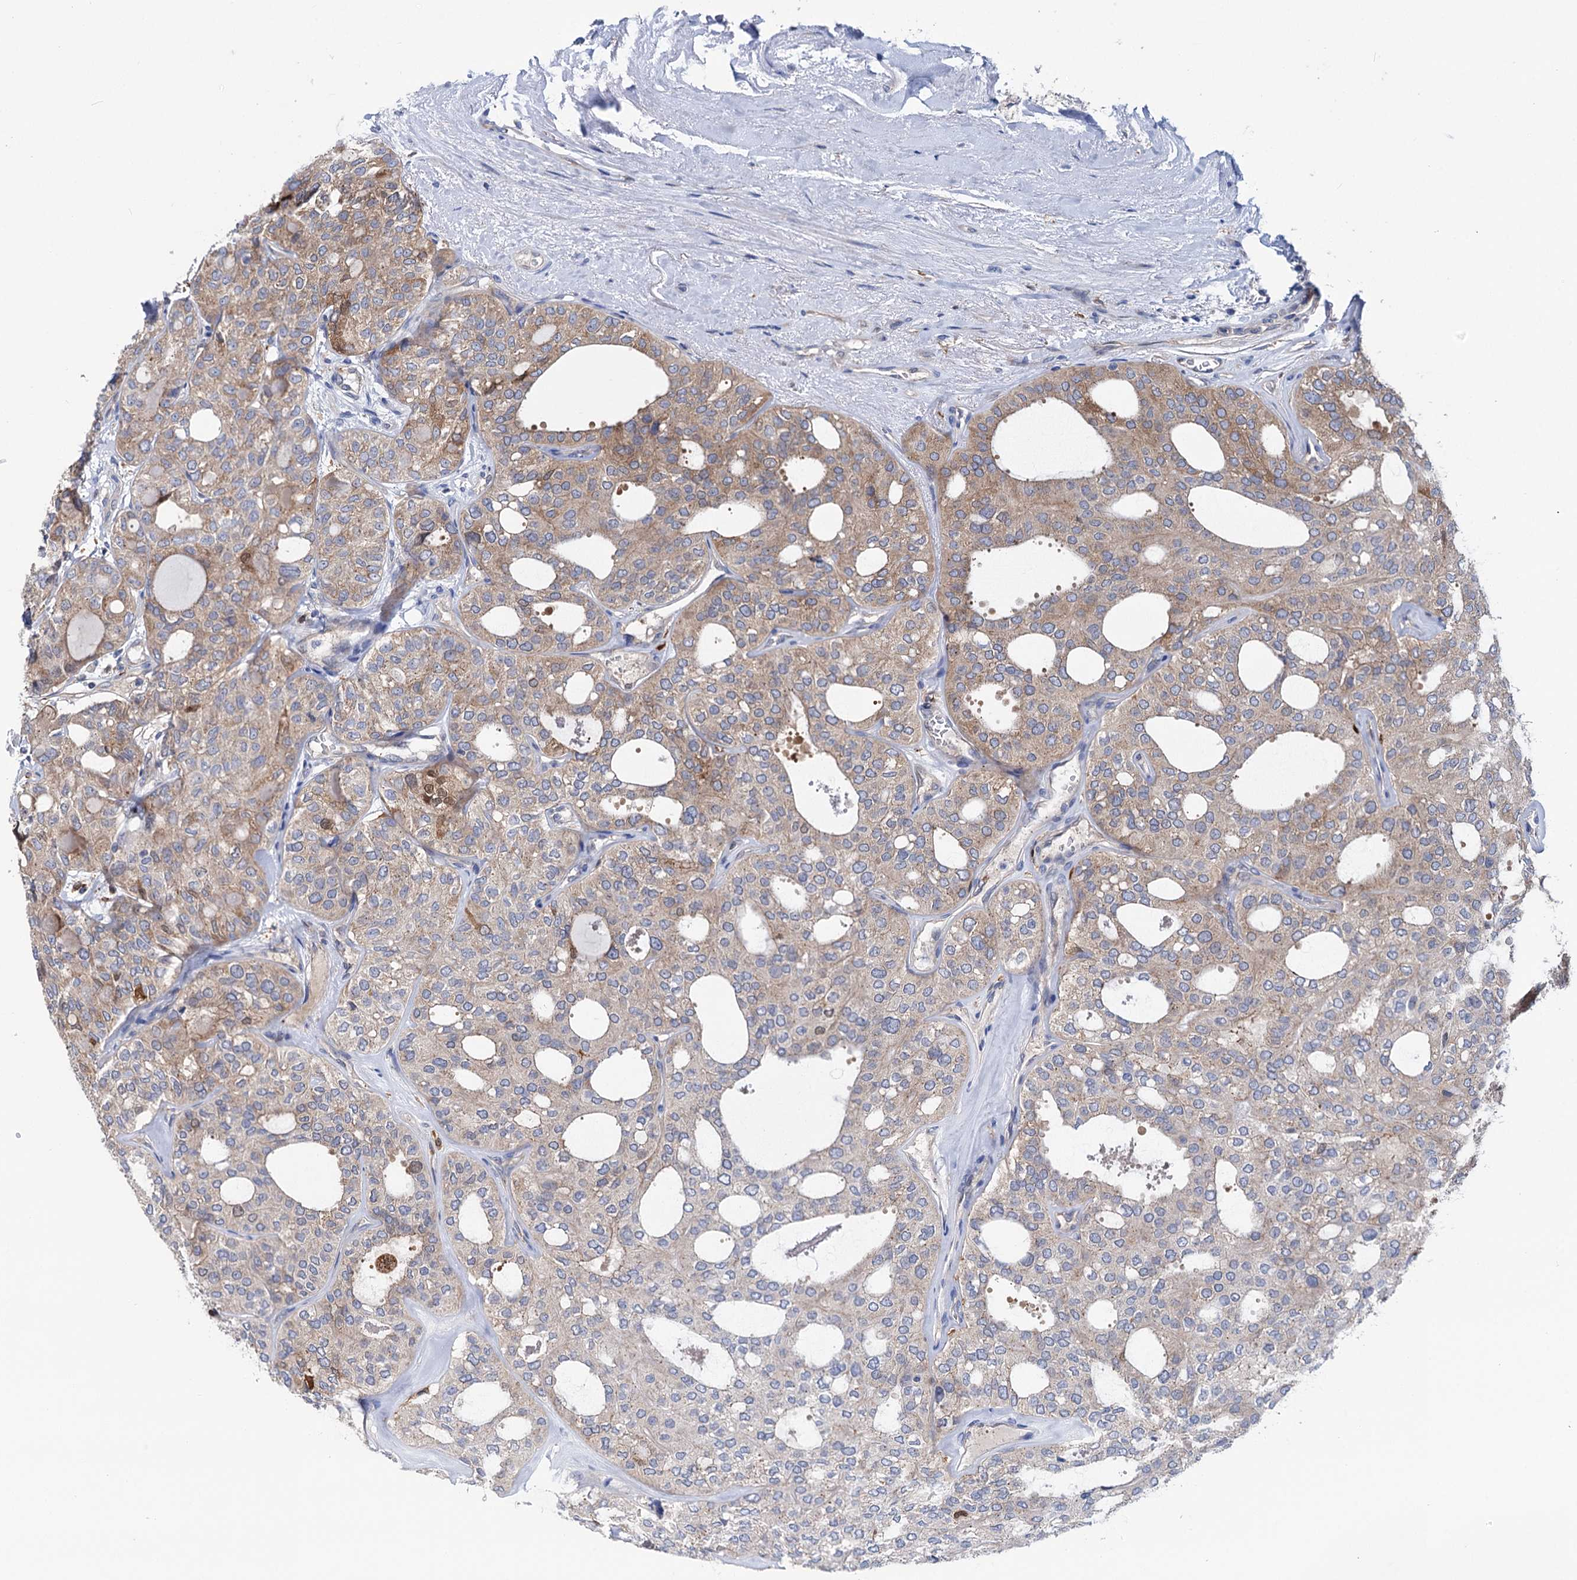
{"staining": {"intensity": "moderate", "quantity": "25%-75%", "location": "cytoplasmic/membranous"}, "tissue": "thyroid cancer", "cell_type": "Tumor cells", "image_type": "cancer", "snomed": [{"axis": "morphology", "description": "Follicular adenoma carcinoma, NOS"}, {"axis": "topography", "description": "Thyroid gland"}], "caption": "Moderate cytoplasmic/membranous protein positivity is identified in about 25%-75% of tumor cells in thyroid cancer (follicular adenoma carcinoma).", "gene": "ZNRD2", "patient": {"sex": "male", "age": 75}}